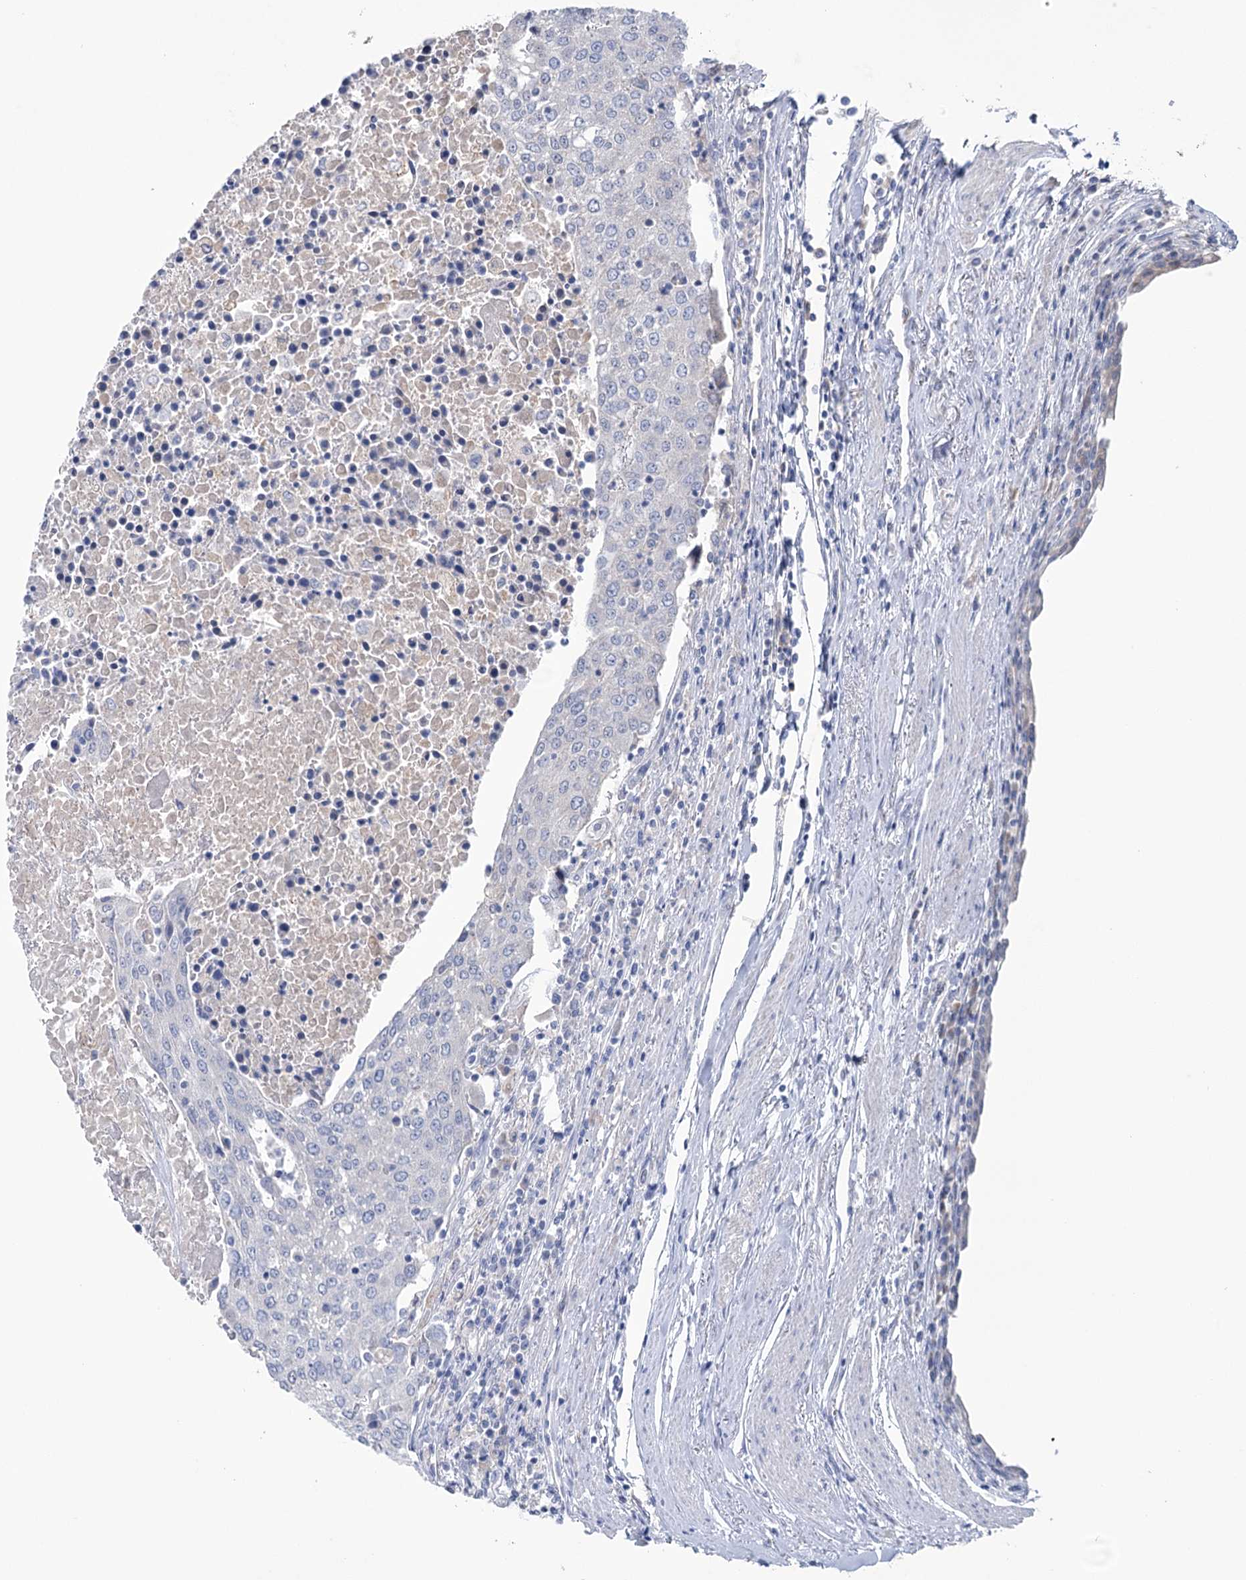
{"staining": {"intensity": "negative", "quantity": "none", "location": "none"}, "tissue": "urothelial cancer", "cell_type": "Tumor cells", "image_type": "cancer", "snomed": [{"axis": "morphology", "description": "Urothelial carcinoma, High grade"}, {"axis": "topography", "description": "Urinary bladder"}], "caption": "Immunohistochemical staining of urothelial cancer displays no significant staining in tumor cells.", "gene": "MTCH2", "patient": {"sex": "female", "age": 85}}